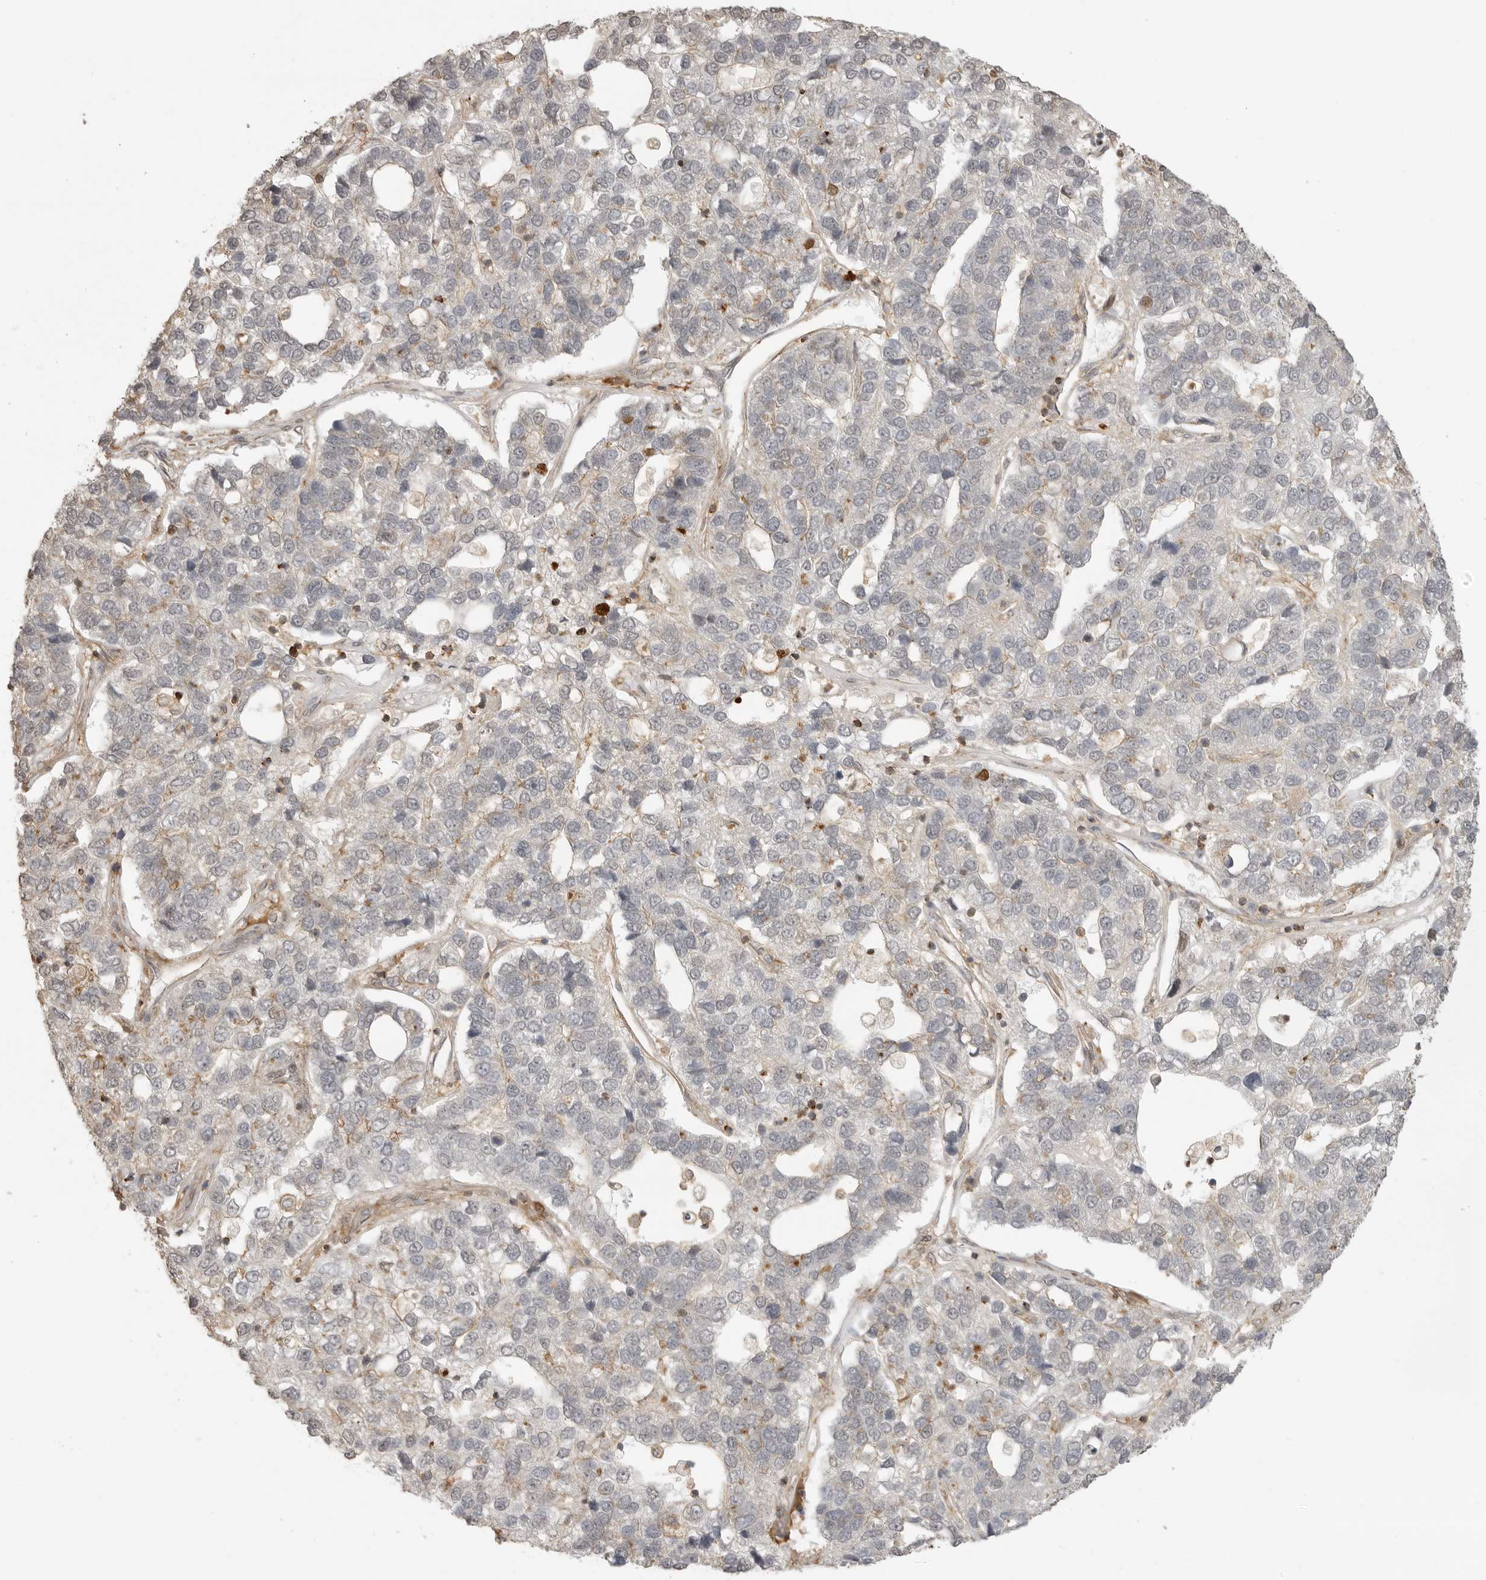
{"staining": {"intensity": "weak", "quantity": "<25%", "location": "cytoplasmic/membranous"}, "tissue": "pancreatic cancer", "cell_type": "Tumor cells", "image_type": "cancer", "snomed": [{"axis": "morphology", "description": "Adenocarcinoma, NOS"}, {"axis": "topography", "description": "Pancreas"}], "caption": "Immunohistochemistry (IHC) image of human pancreatic cancer stained for a protein (brown), which demonstrates no staining in tumor cells.", "gene": "GPC2", "patient": {"sex": "female", "age": 61}}